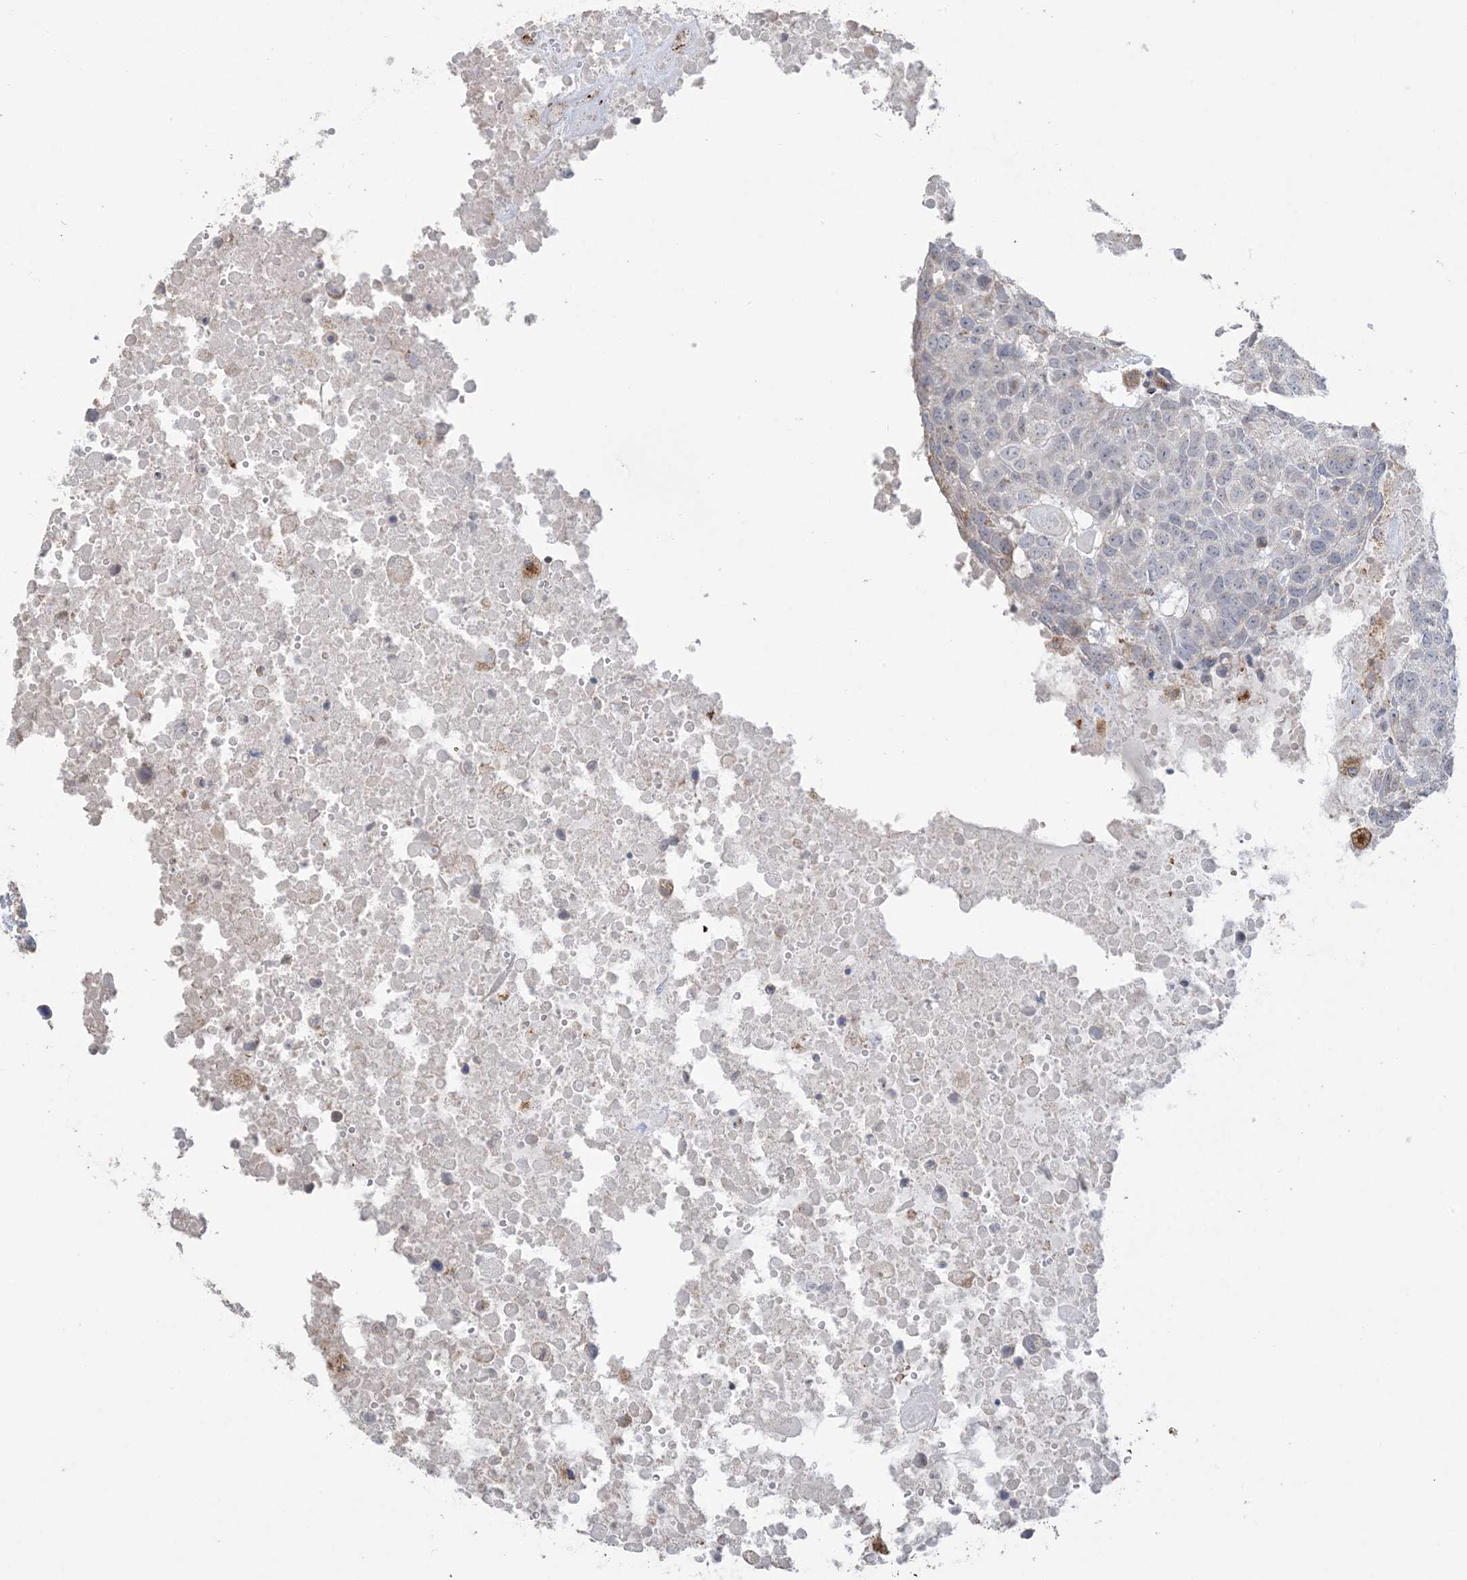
{"staining": {"intensity": "negative", "quantity": "none", "location": "none"}, "tissue": "head and neck cancer", "cell_type": "Tumor cells", "image_type": "cancer", "snomed": [{"axis": "morphology", "description": "Squamous cell carcinoma, NOS"}, {"axis": "topography", "description": "Head-Neck"}], "caption": "A micrograph of head and neck cancer stained for a protein exhibits no brown staining in tumor cells. The staining was performed using DAB (3,3'-diaminobenzidine) to visualize the protein expression in brown, while the nuclei were stained in blue with hematoxylin (Magnification: 20x).", "gene": "AGA", "patient": {"sex": "male", "age": 66}}